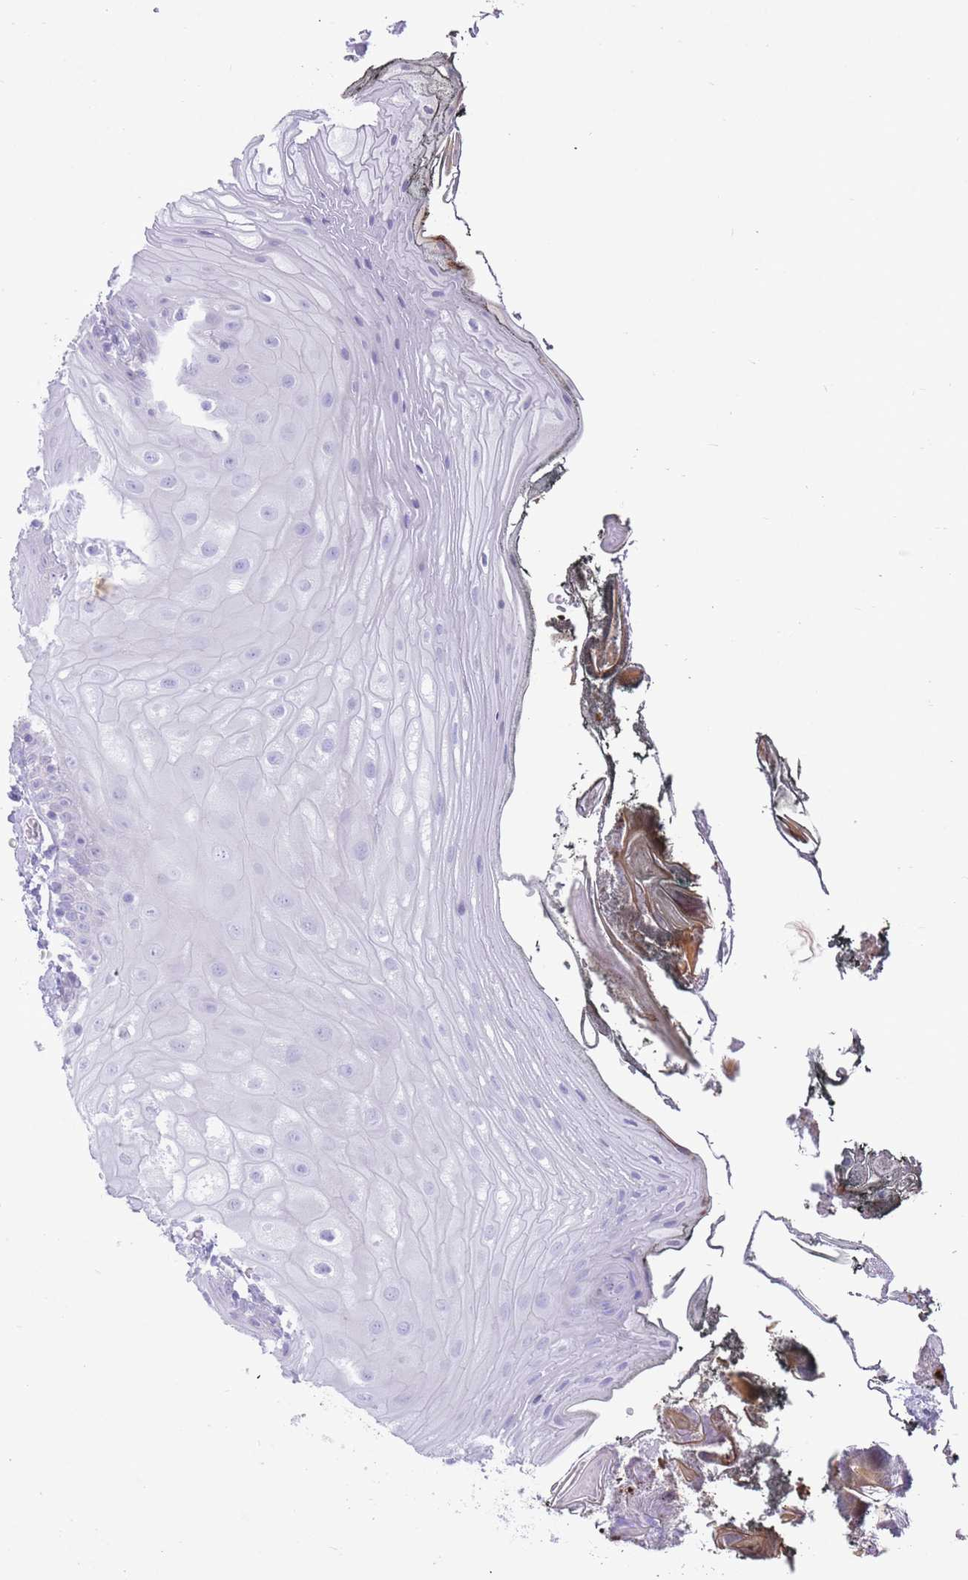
{"staining": {"intensity": "negative", "quantity": "none", "location": "none"}, "tissue": "oral mucosa", "cell_type": "Squamous epithelial cells", "image_type": "normal", "snomed": [{"axis": "morphology", "description": "Normal tissue, NOS"}, {"axis": "morphology", "description": "Squamous cell carcinoma, NOS"}, {"axis": "topography", "description": "Oral tissue"}, {"axis": "topography", "description": "Head-Neck"}], "caption": "Oral mucosa stained for a protein using immunohistochemistry displays no positivity squamous epithelial cells.", "gene": "OR11H12", "patient": {"sex": "female", "age": 81}}